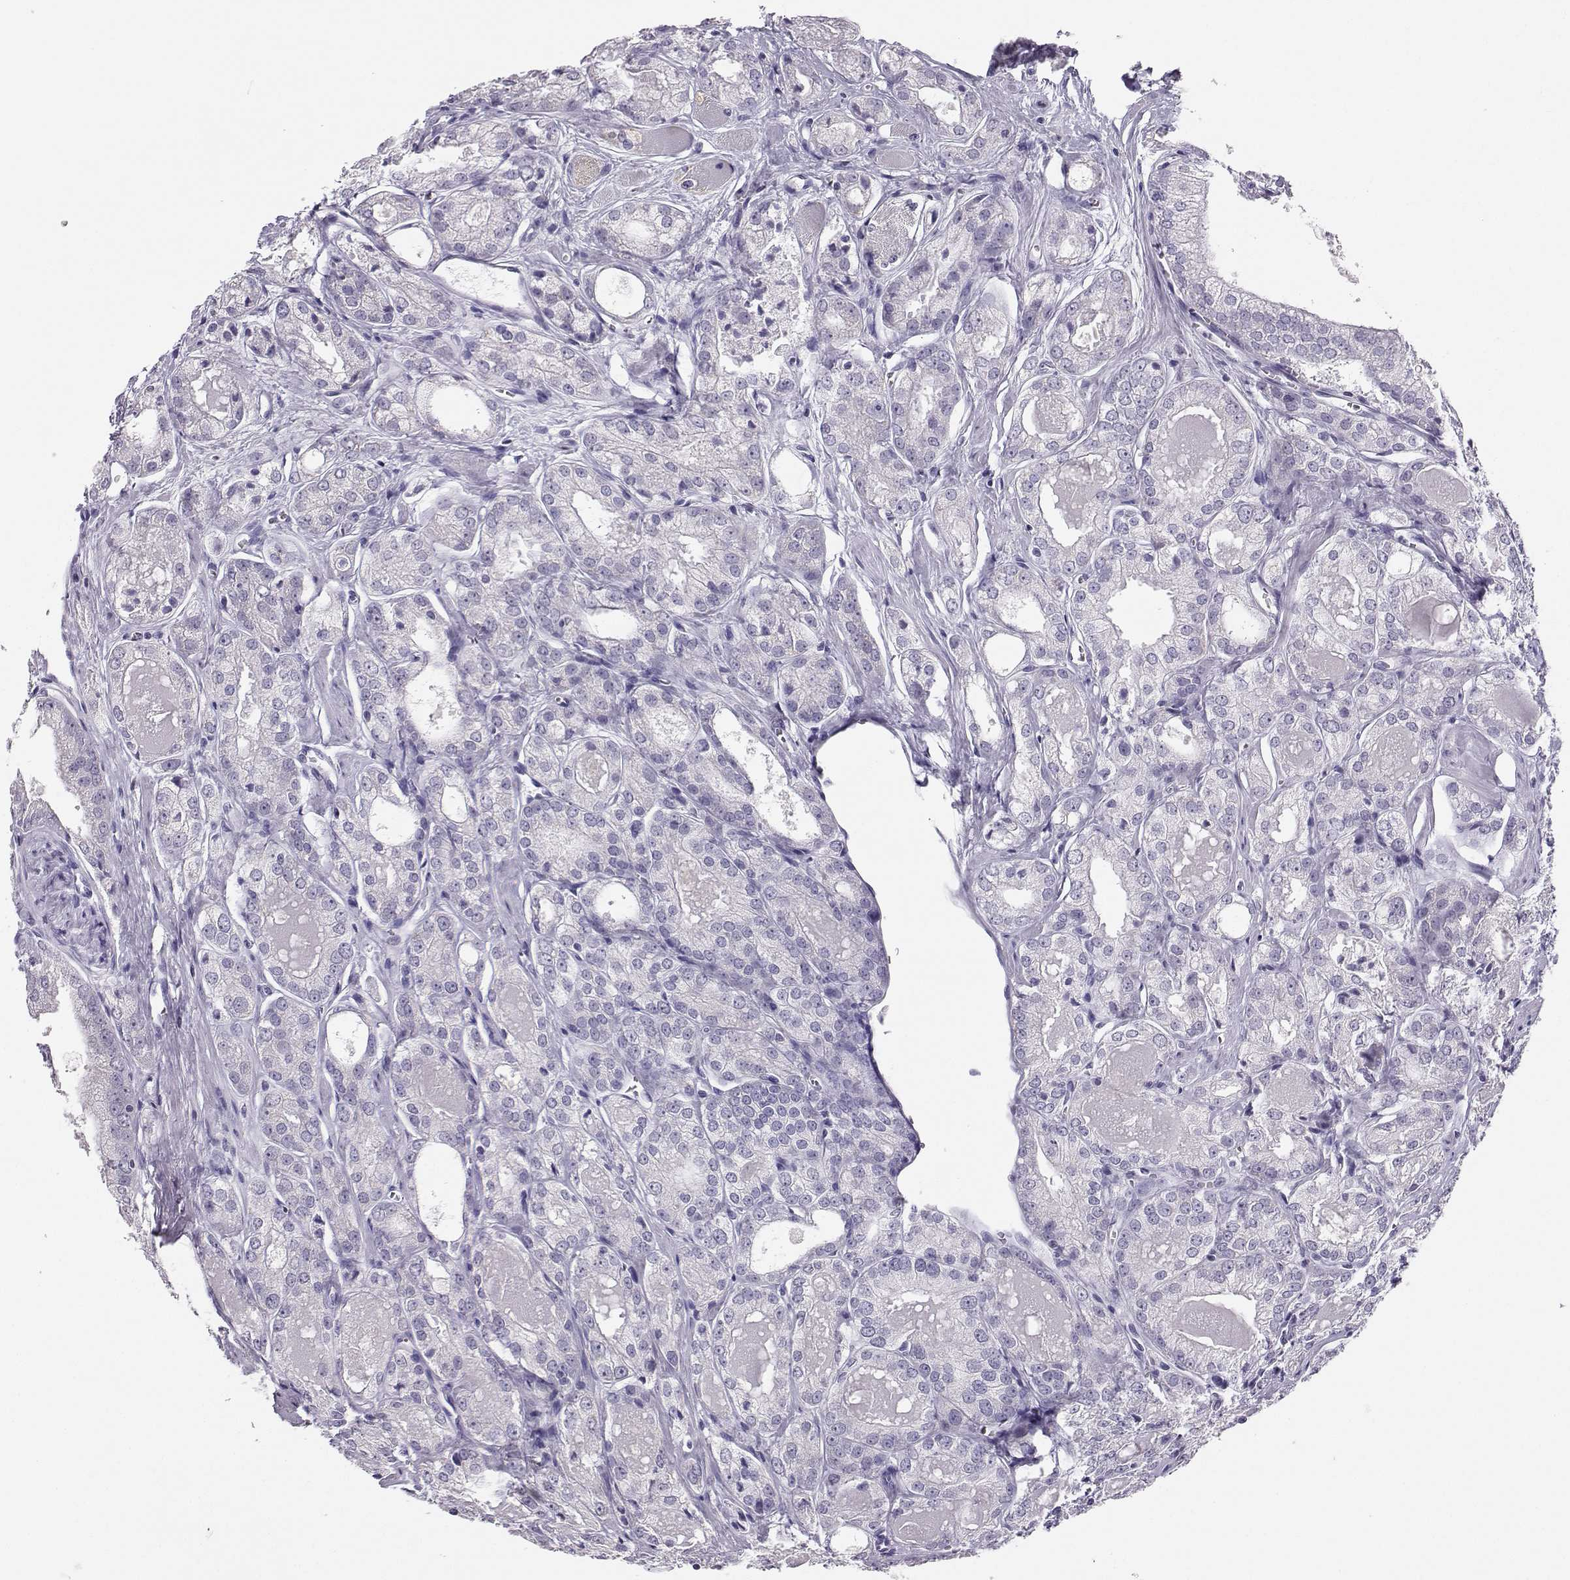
{"staining": {"intensity": "negative", "quantity": "none", "location": "none"}, "tissue": "prostate cancer", "cell_type": "Tumor cells", "image_type": "cancer", "snomed": [{"axis": "morphology", "description": "Adenocarcinoma, NOS"}, {"axis": "morphology", "description": "Adenocarcinoma, High grade"}, {"axis": "topography", "description": "Prostate"}], "caption": "Histopathology image shows no significant protein positivity in tumor cells of prostate cancer (adenocarcinoma).", "gene": "AVP", "patient": {"sex": "male", "age": 70}}